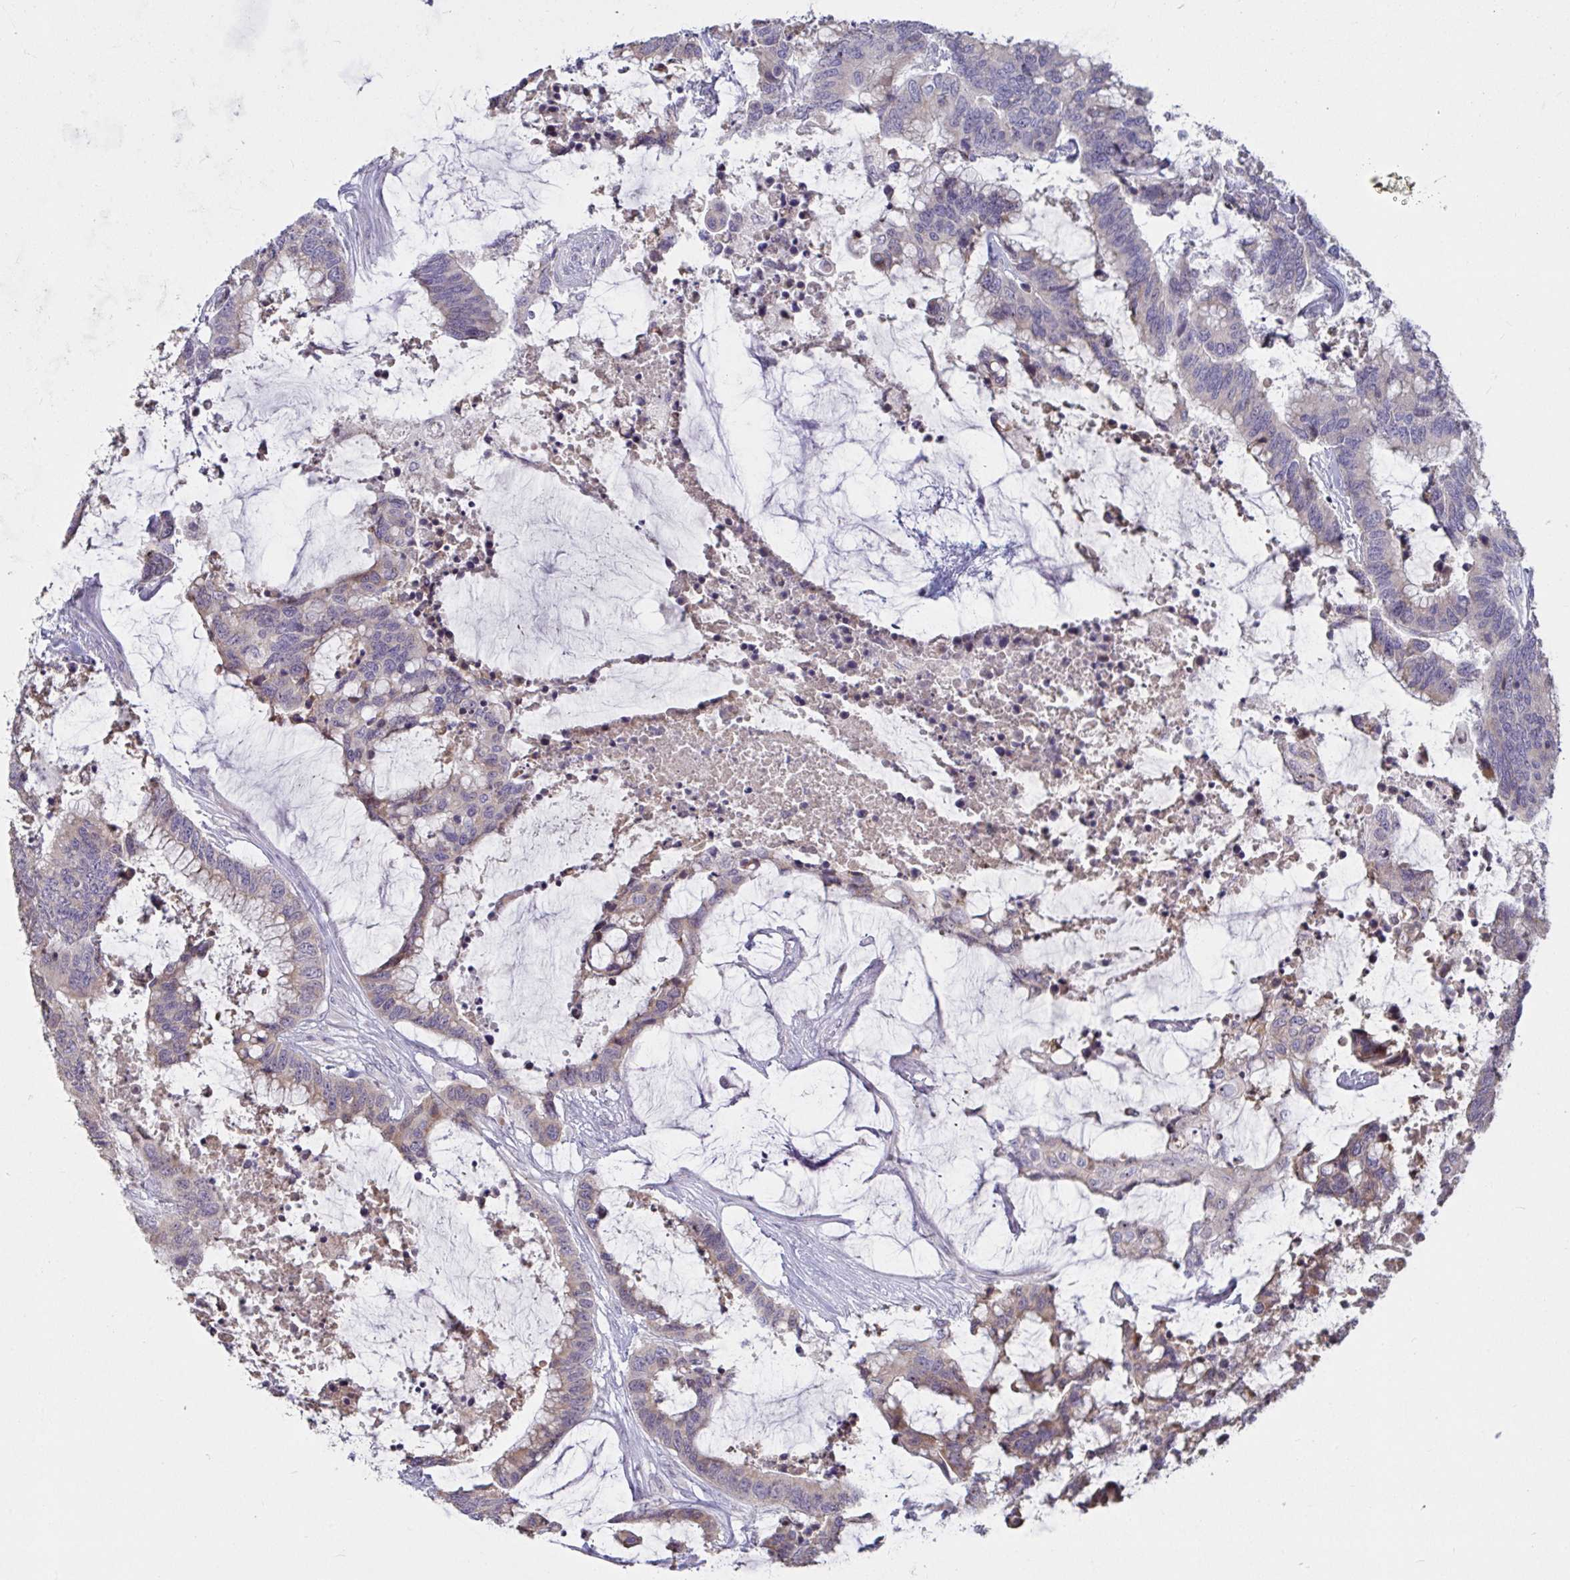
{"staining": {"intensity": "moderate", "quantity": "<25%", "location": "cytoplasmic/membranous"}, "tissue": "colorectal cancer", "cell_type": "Tumor cells", "image_type": "cancer", "snomed": [{"axis": "morphology", "description": "Adenocarcinoma, NOS"}, {"axis": "topography", "description": "Rectum"}], "caption": "A low amount of moderate cytoplasmic/membranous expression is seen in approximately <25% of tumor cells in colorectal cancer tissue. (IHC, brightfield microscopy, high magnification).", "gene": "MYC", "patient": {"sex": "female", "age": 59}}